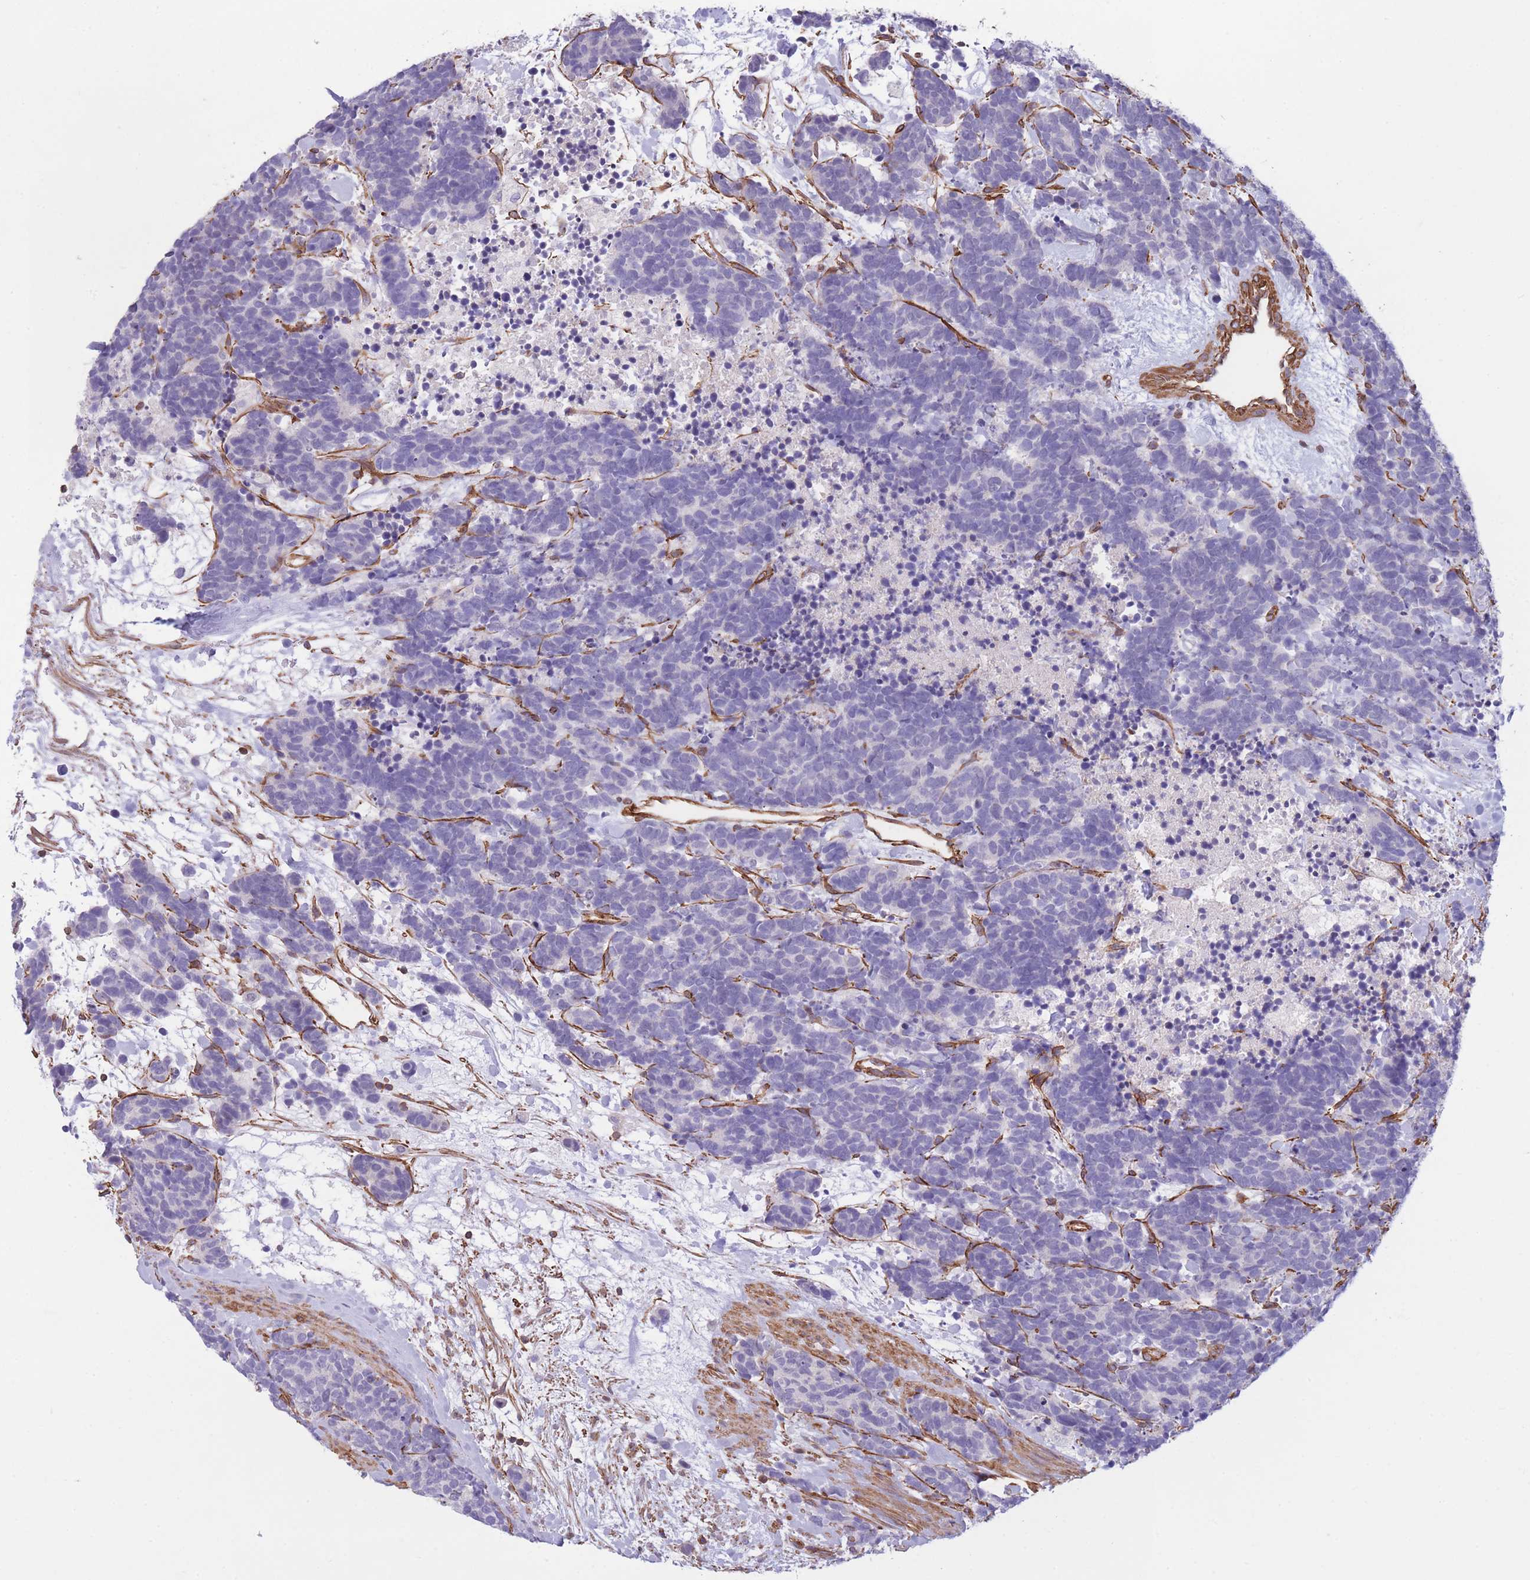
{"staining": {"intensity": "negative", "quantity": "none", "location": "none"}, "tissue": "carcinoid", "cell_type": "Tumor cells", "image_type": "cancer", "snomed": [{"axis": "morphology", "description": "Carcinoma, NOS"}, {"axis": "morphology", "description": "Carcinoid, malignant, NOS"}, {"axis": "topography", "description": "Prostate"}], "caption": "Tumor cells are negative for protein expression in human malignant carcinoid.", "gene": "CDC25B", "patient": {"sex": "male", "age": 57}}